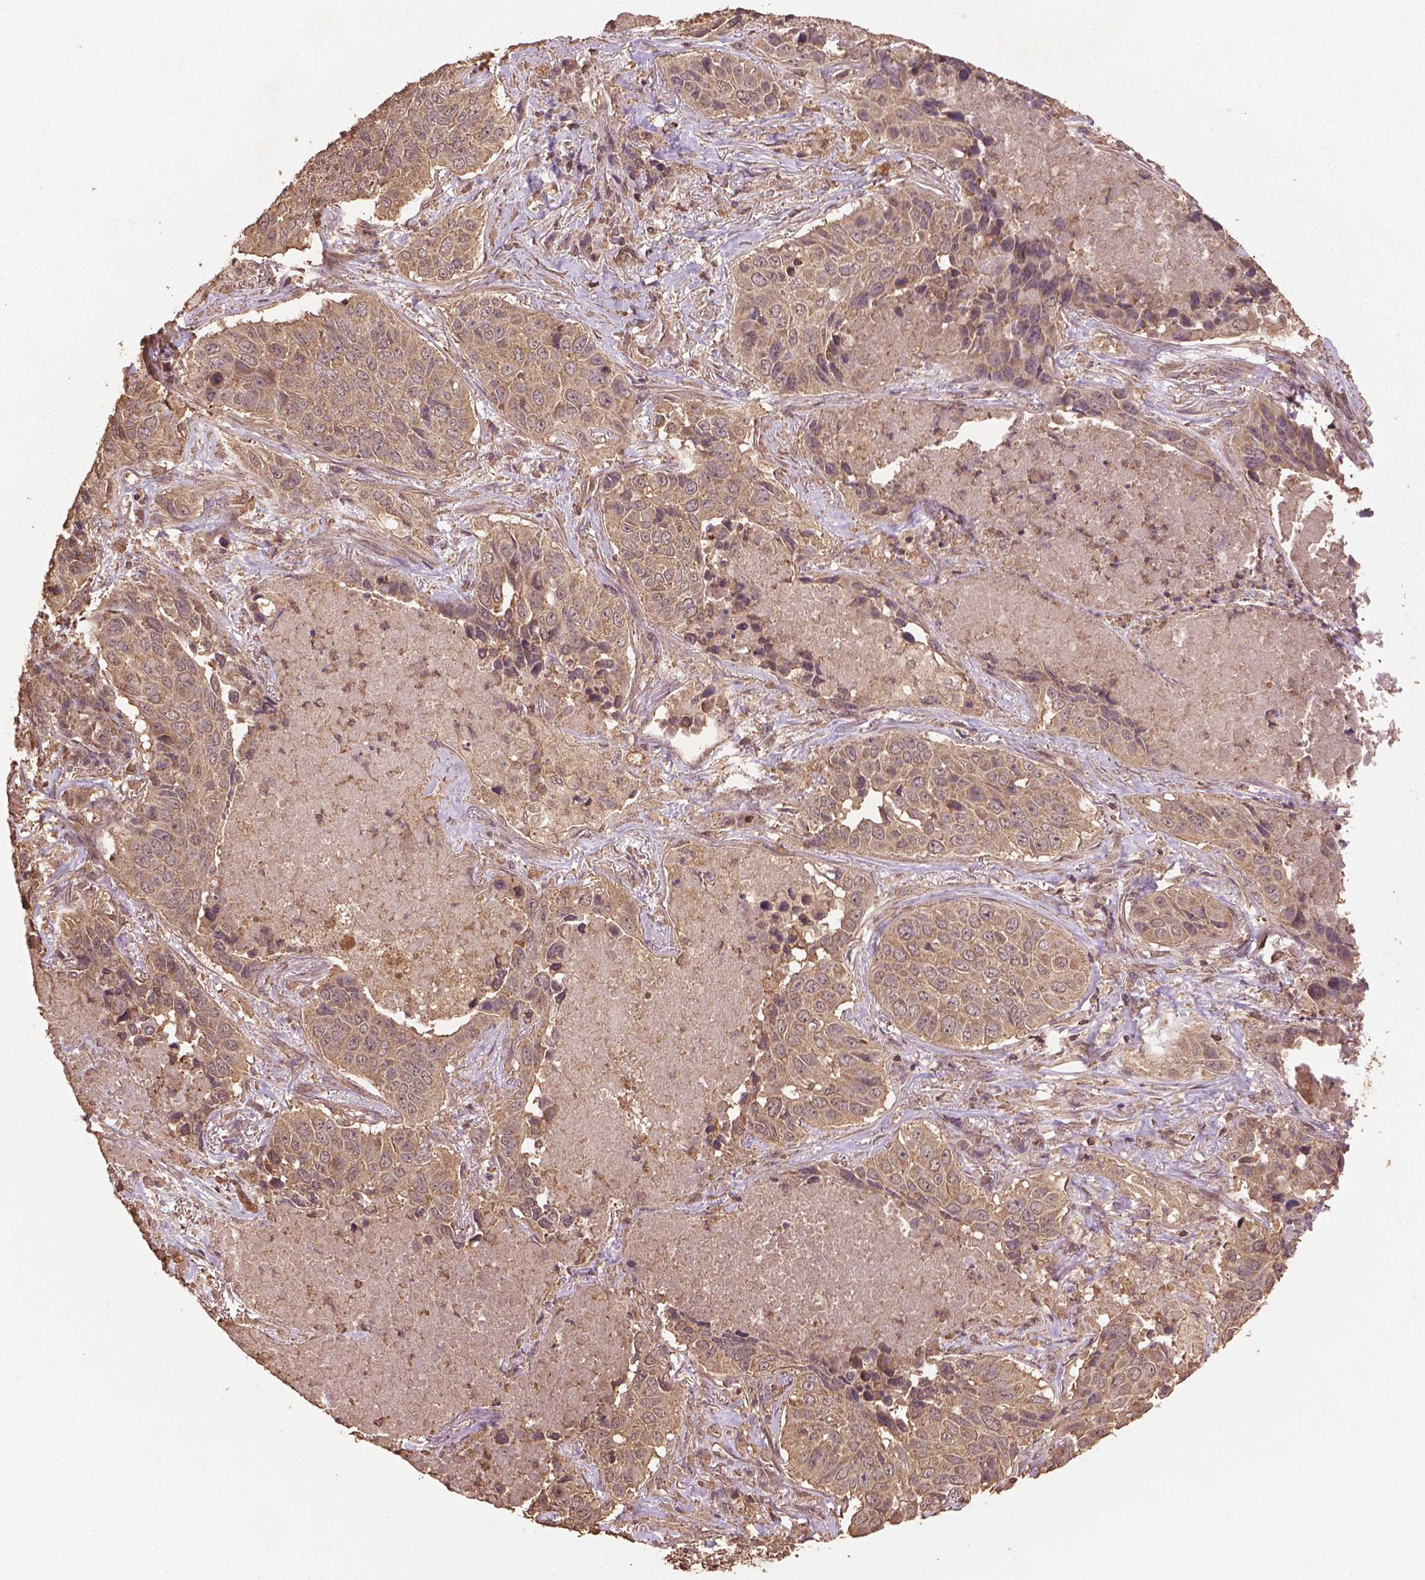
{"staining": {"intensity": "weak", "quantity": "25%-75%", "location": "cytoplasmic/membranous"}, "tissue": "lung cancer", "cell_type": "Tumor cells", "image_type": "cancer", "snomed": [{"axis": "morphology", "description": "Normal tissue, NOS"}, {"axis": "morphology", "description": "Squamous cell carcinoma, NOS"}, {"axis": "topography", "description": "Bronchus"}, {"axis": "topography", "description": "Lung"}], "caption": "Tumor cells reveal weak cytoplasmic/membranous staining in approximately 25%-75% of cells in lung cancer.", "gene": "BABAM1", "patient": {"sex": "male", "age": 64}}